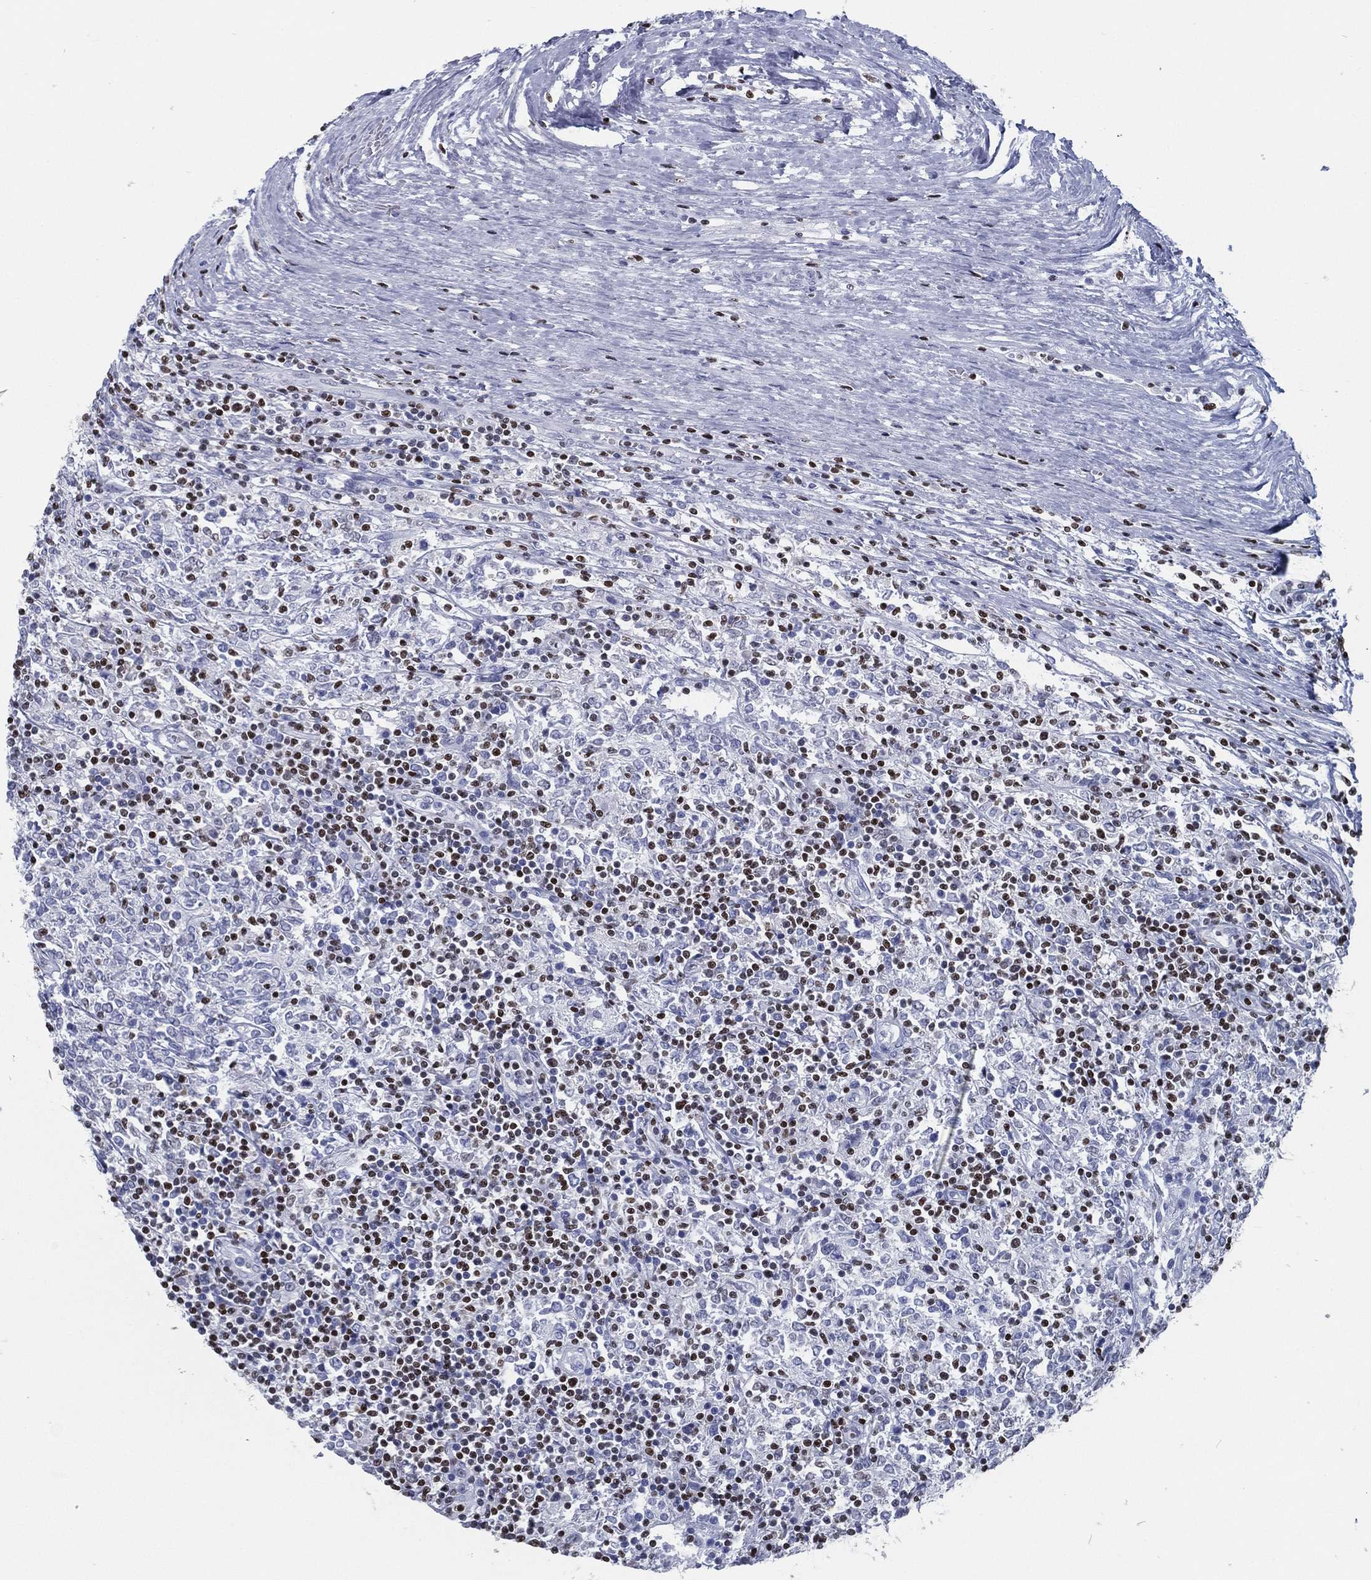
{"staining": {"intensity": "strong", "quantity": "<25%", "location": "nuclear"}, "tissue": "lymphoma", "cell_type": "Tumor cells", "image_type": "cancer", "snomed": [{"axis": "morphology", "description": "Malignant lymphoma, non-Hodgkin's type, High grade"}, {"axis": "topography", "description": "Lymph node"}], "caption": "Approximately <25% of tumor cells in human malignant lymphoma, non-Hodgkin's type (high-grade) show strong nuclear protein staining as visualized by brown immunohistochemical staining.", "gene": "PYHIN1", "patient": {"sex": "female", "age": 84}}